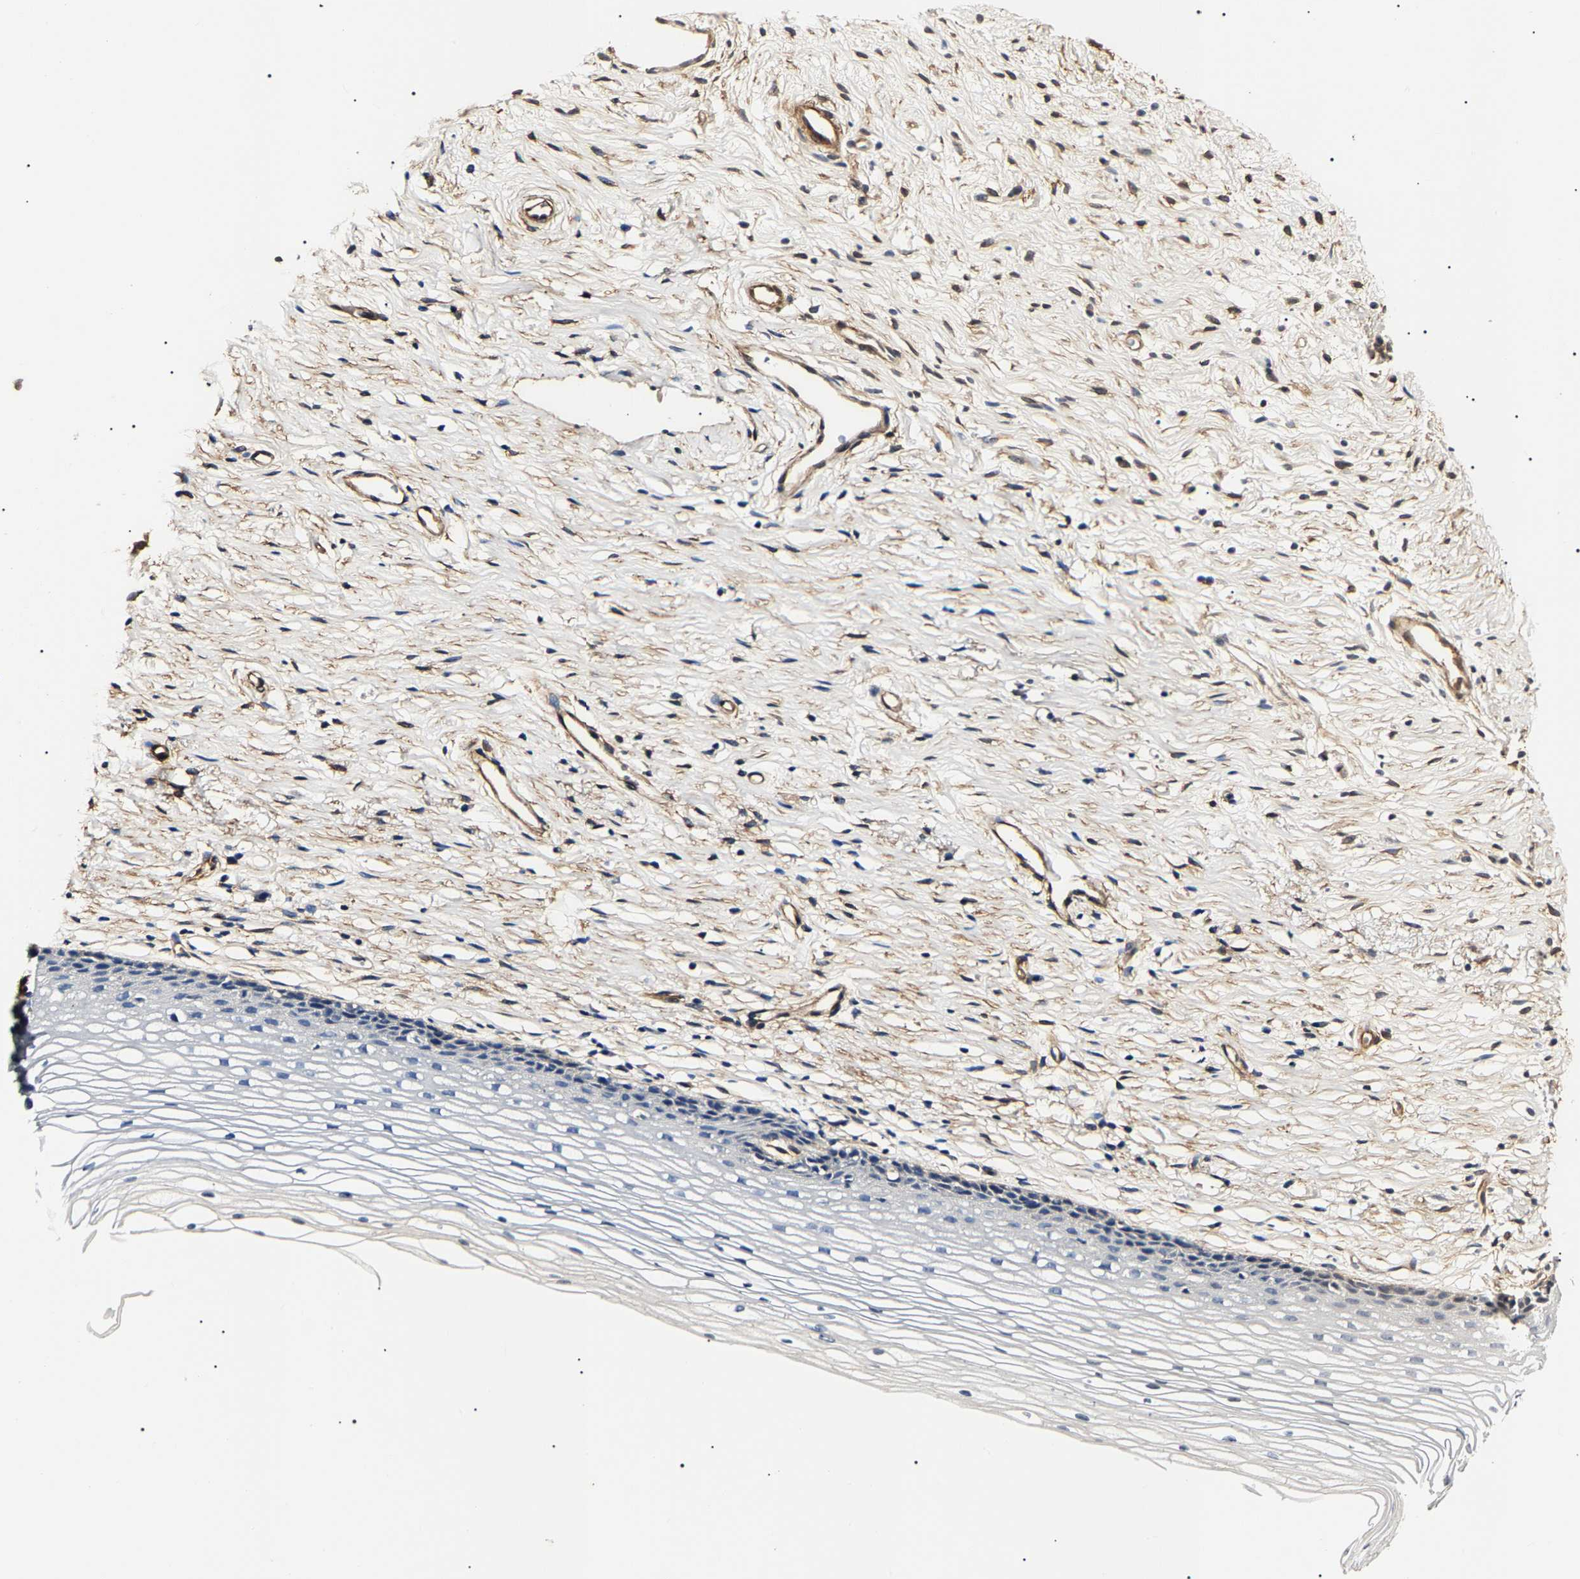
{"staining": {"intensity": "negative", "quantity": "none", "location": "none"}, "tissue": "cervix", "cell_type": "Glandular cells", "image_type": "normal", "snomed": [{"axis": "morphology", "description": "Normal tissue, NOS"}, {"axis": "topography", "description": "Cervix"}], "caption": "A photomicrograph of human cervix is negative for staining in glandular cells. (DAB immunohistochemistry (IHC) with hematoxylin counter stain).", "gene": "KLHL42", "patient": {"sex": "female", "age": 77}}